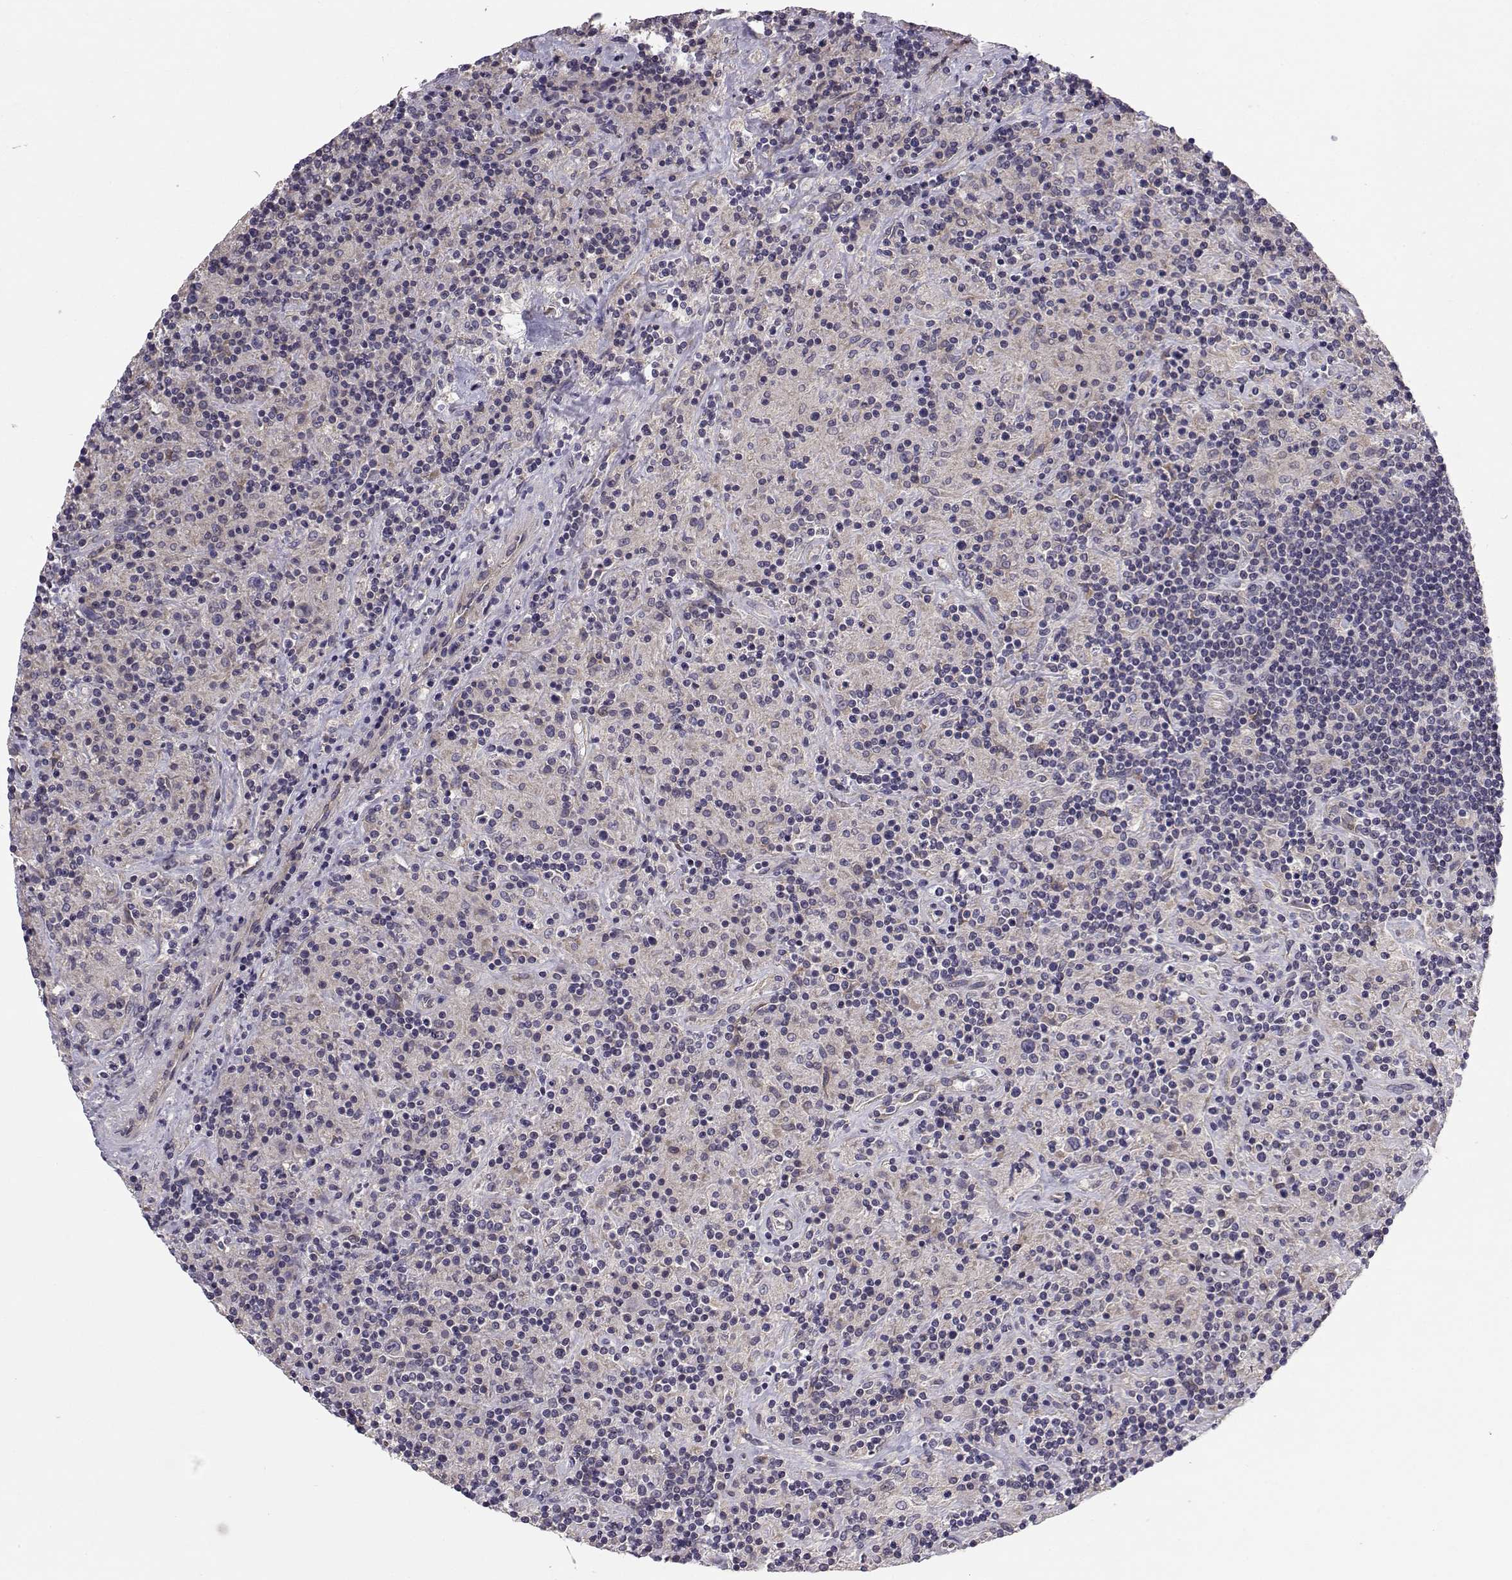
{"staining": {"intensity": "negative", "quantity": "none", "location": "none"}, "tissue": "lymphoma", "cell_type": "Tumor cells", "image_type": "cancer", "snomed": [{"axis": "morphology", "description": "Hodgkin's disease, NOS"}, {"axis": "topography", "description": "Lymph node"}], "caption": "Image shows no protein staining in tumor cells of Hodgkin's disease tissue.", "gene": "PEX5L", "patient": {"sex": "male", "age": 70}}